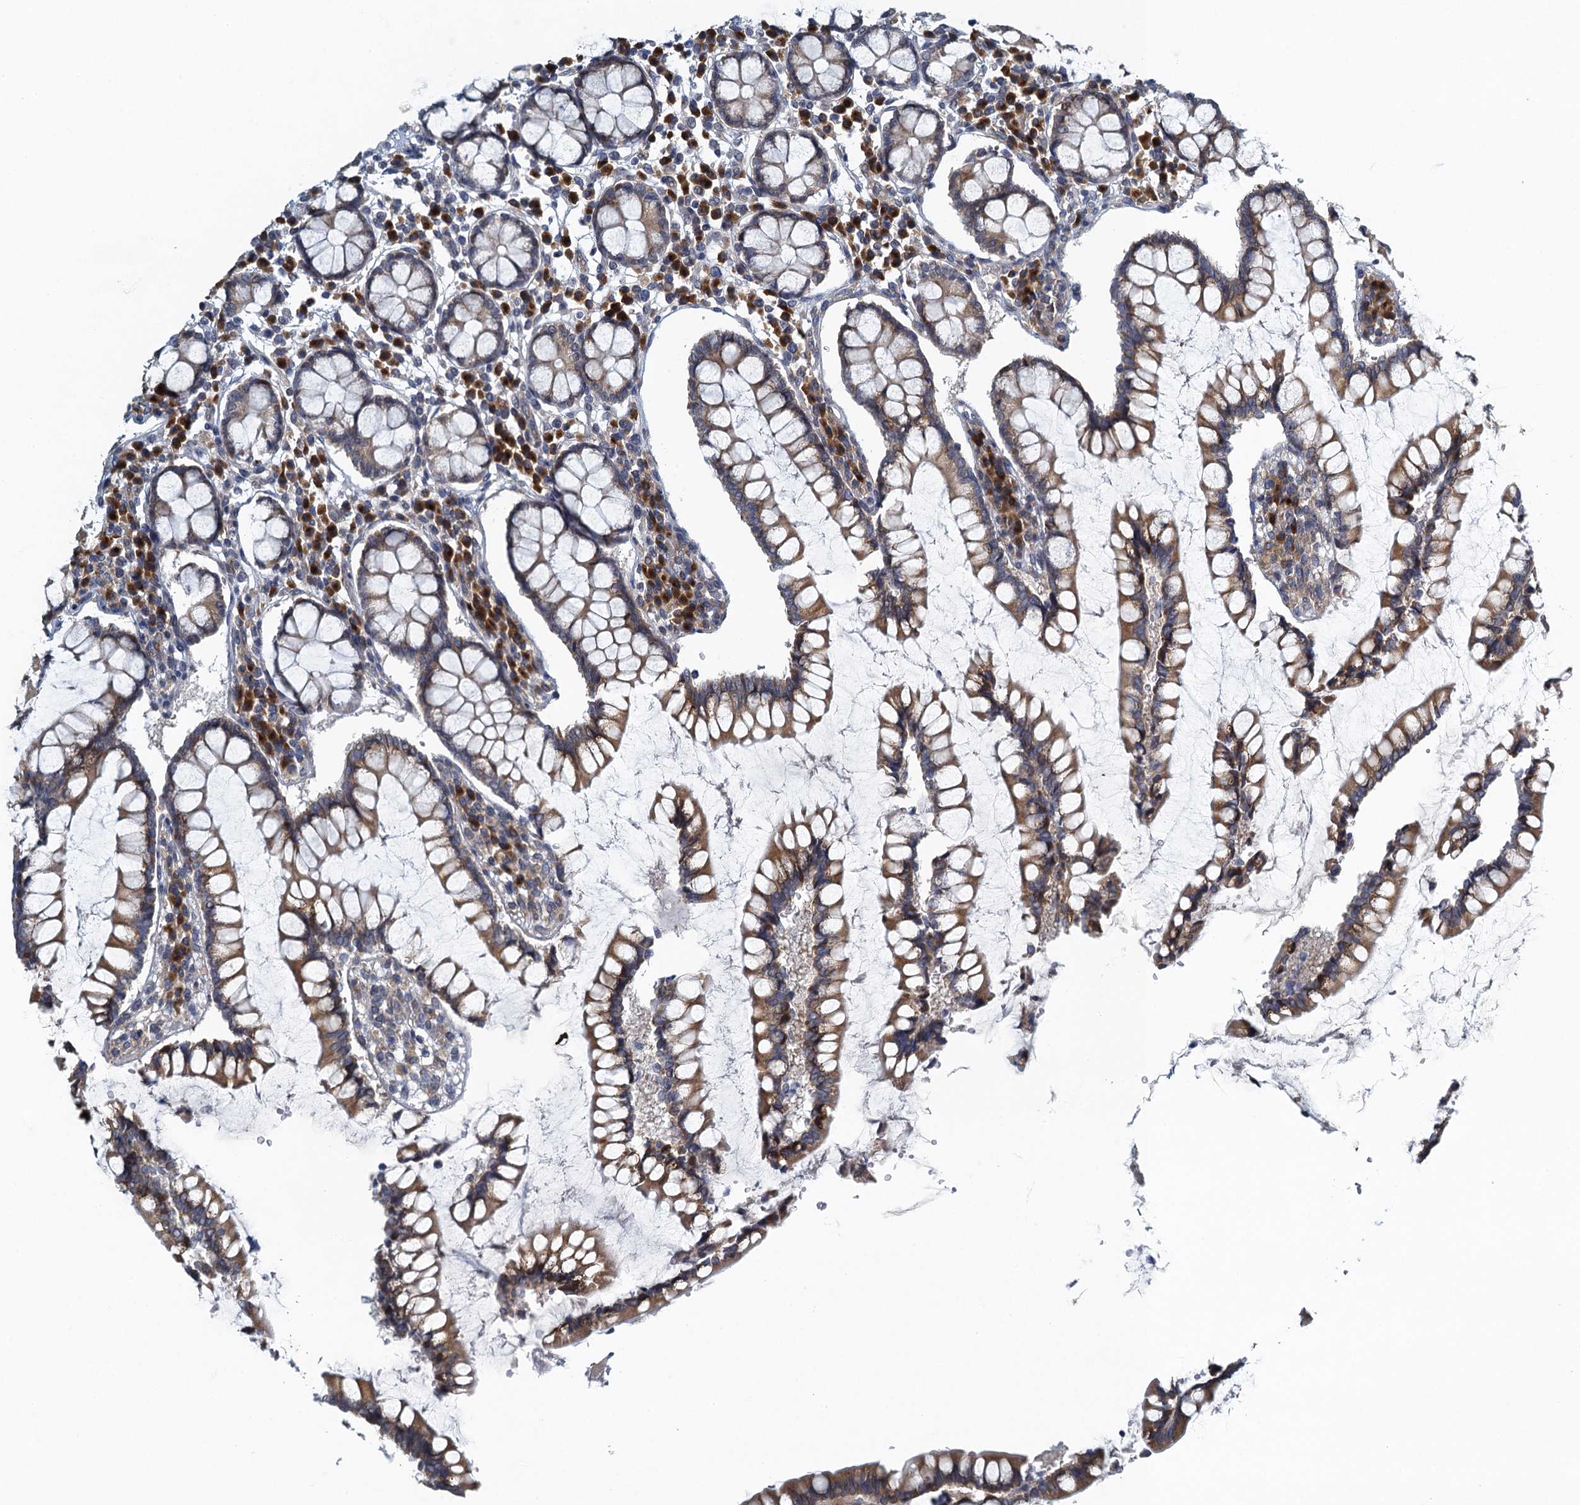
{"staining": {"intensity": "negative", "quantity": "none", "location": "none"}, "tissue": "colon", "cell_type": "Endothelial cells", "image_type": "normal", "snomed": [{"axis": "morphology", "description": "Normal tissue, NOS"}, {"axis": "topography", "description": "Colon"}], "caption": "This is an immunohistochemistry photomicrograph of benign human colon. There is no expression in endothelial cells.", "gene": "ALG2", "patient": {"sex": "female", "age": 79}}